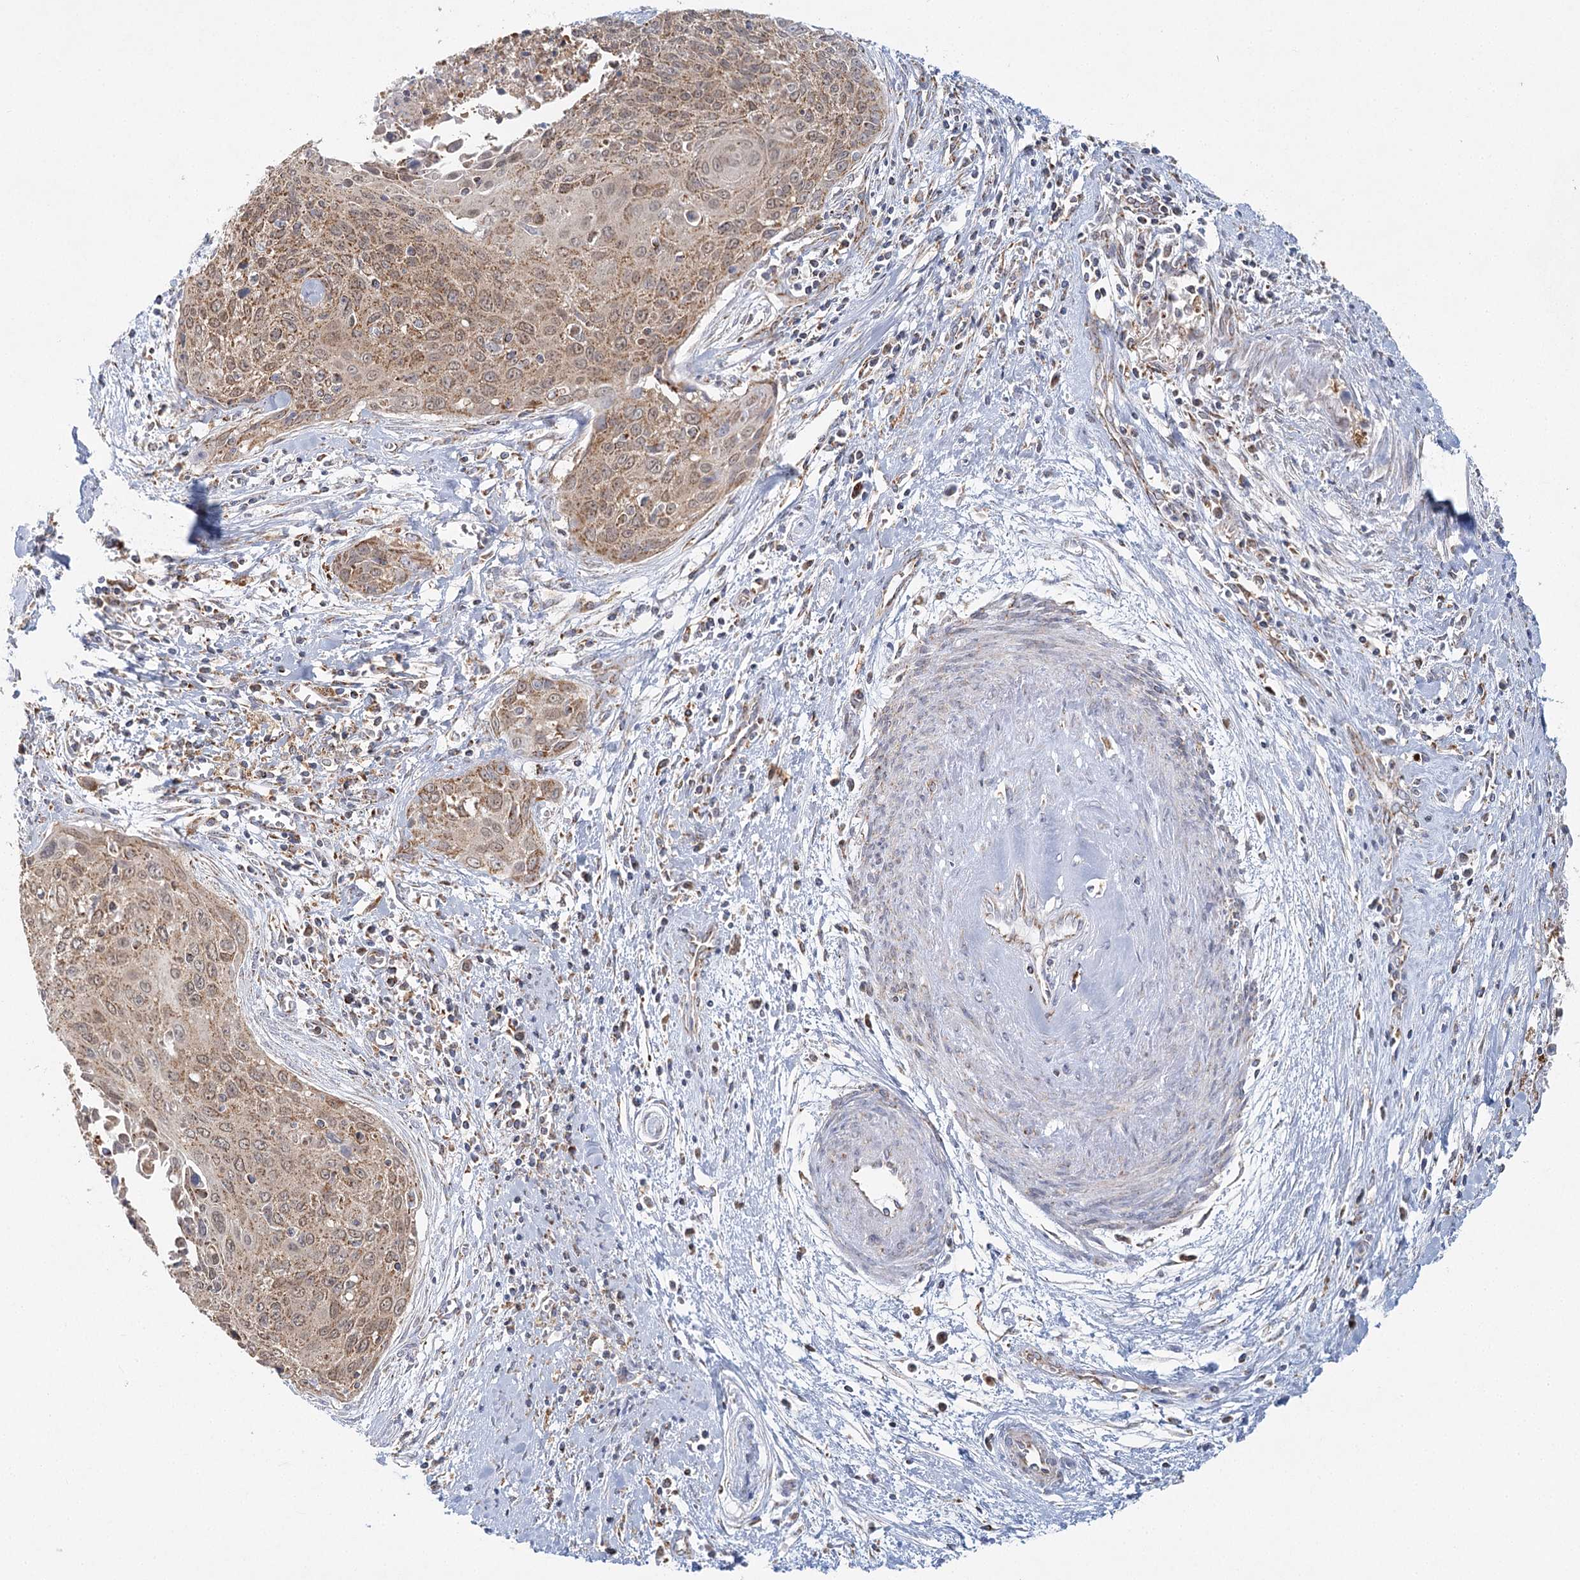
{"staining": {"intensity": "strong", "quantity": ">75%", "location": "cytoplasmic/membranous"}, "tissue": "cervical cancer", "cell_type": "Tumor cells", "image_type": "cancer", "snomed": [{"axis": "morphology", "description": "Squamous cell carcinoma, NOS"}, {"axis": "topography", "description": "Cervix"}], "caption": "Immunohistochemical staining of human cervical cancer demonstrates high levels of strong cytoplasmic/membranous protein staining in about >75% of tumor cells.", "gene": "TAS1R1", "patient": {"sex": "female", "age": 55}}